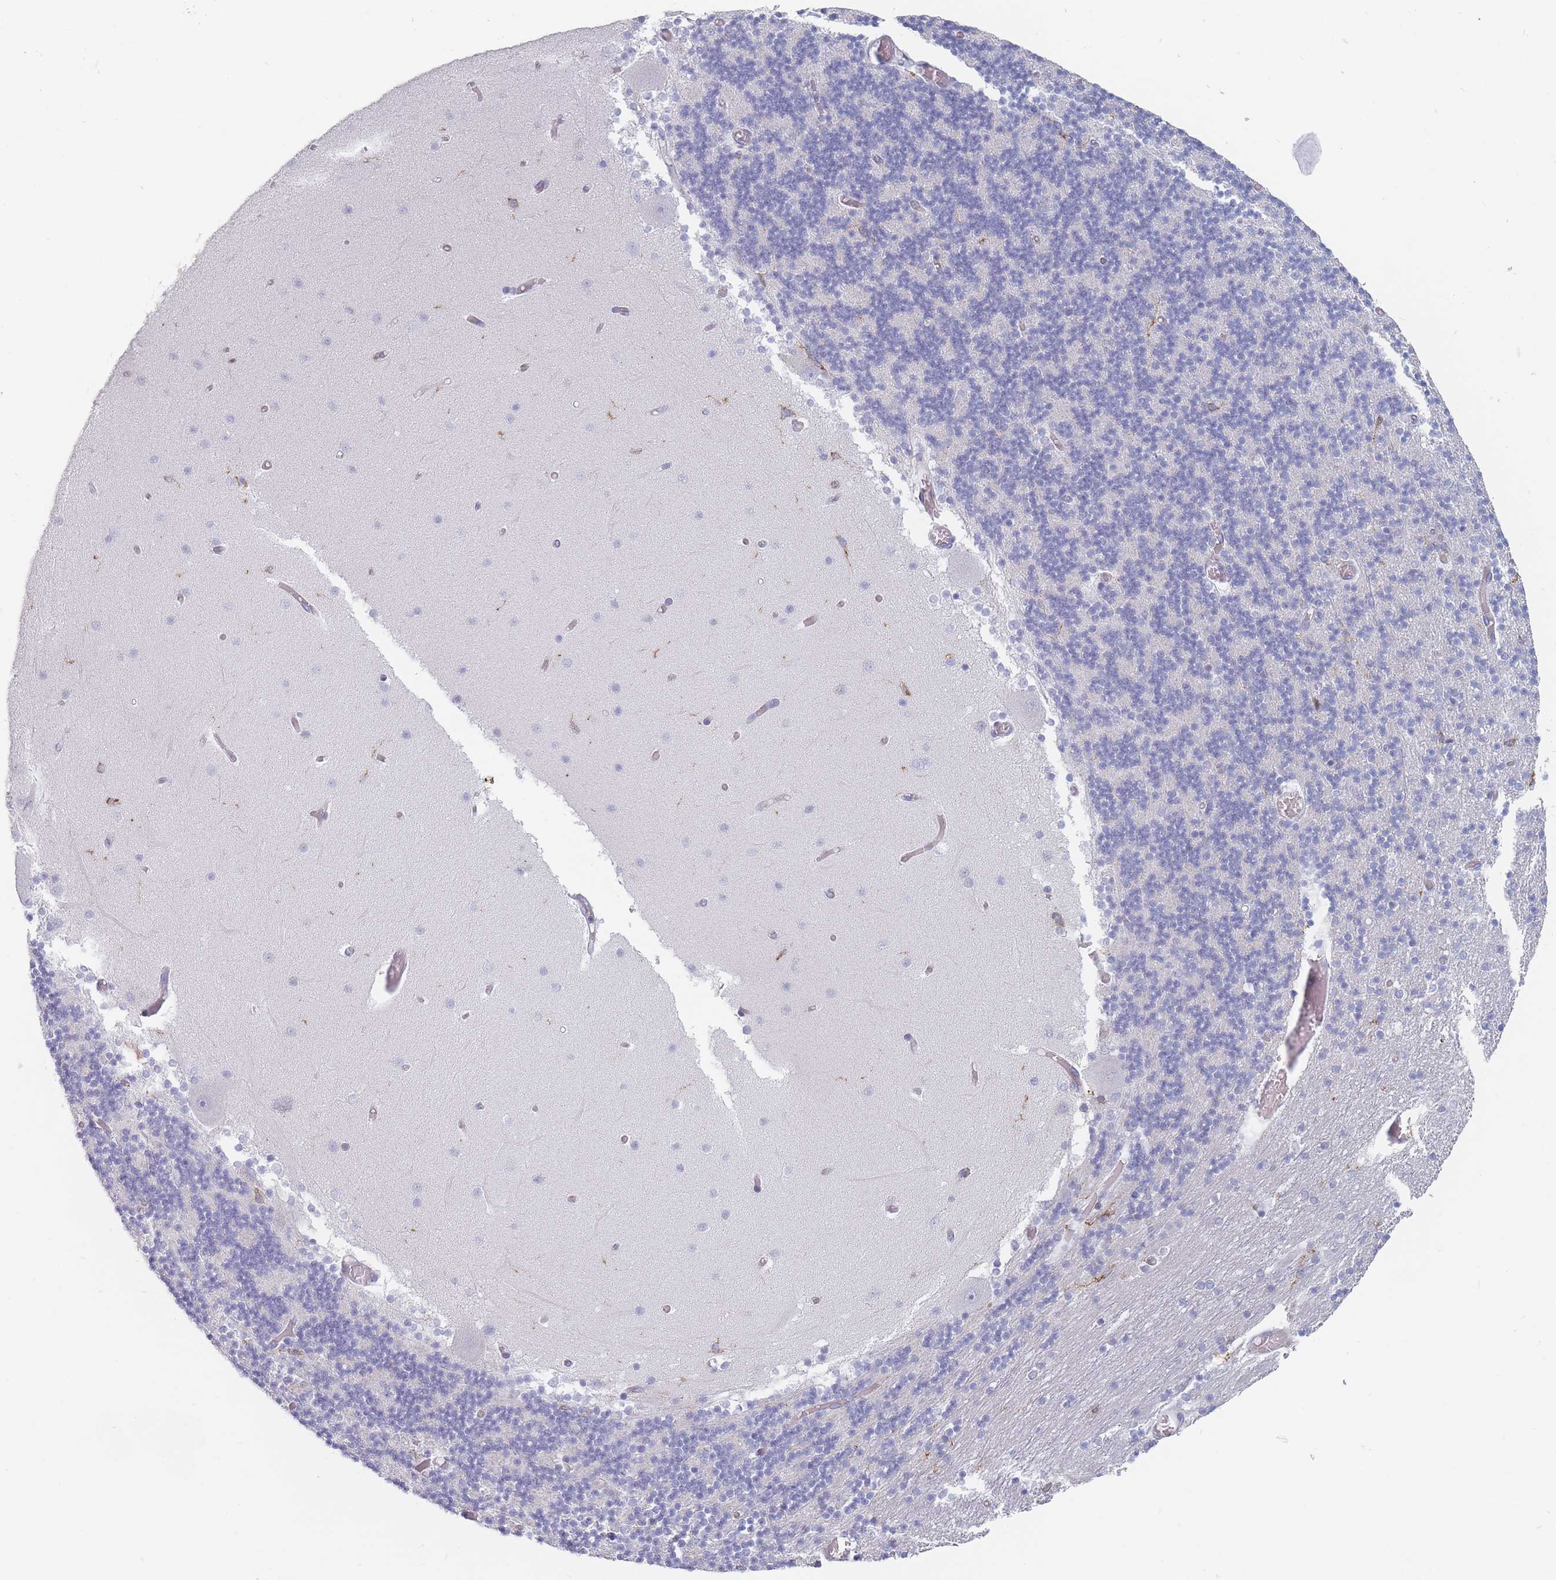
{"staining": {"intensity": "negative", "quantity": "none", "location": "none"}, "tissue": "cerebellum", "cell_type": "Cells in granular layer", "image_type": "normal", "snomed": [{"axis": "morphology", "description": "Normal tissue, NOS"}, {"axis": "topography", "description": "Cerebellum"}], "caption": "This micrograph is of unremarkable cerebellum stained with IHC to label a protein in brown with the nuclei are counter-stained blue. There is no positivity in cells in granular layer.", "gene": "MAP1S", "patient": {"sex": "female", "age": 28}}